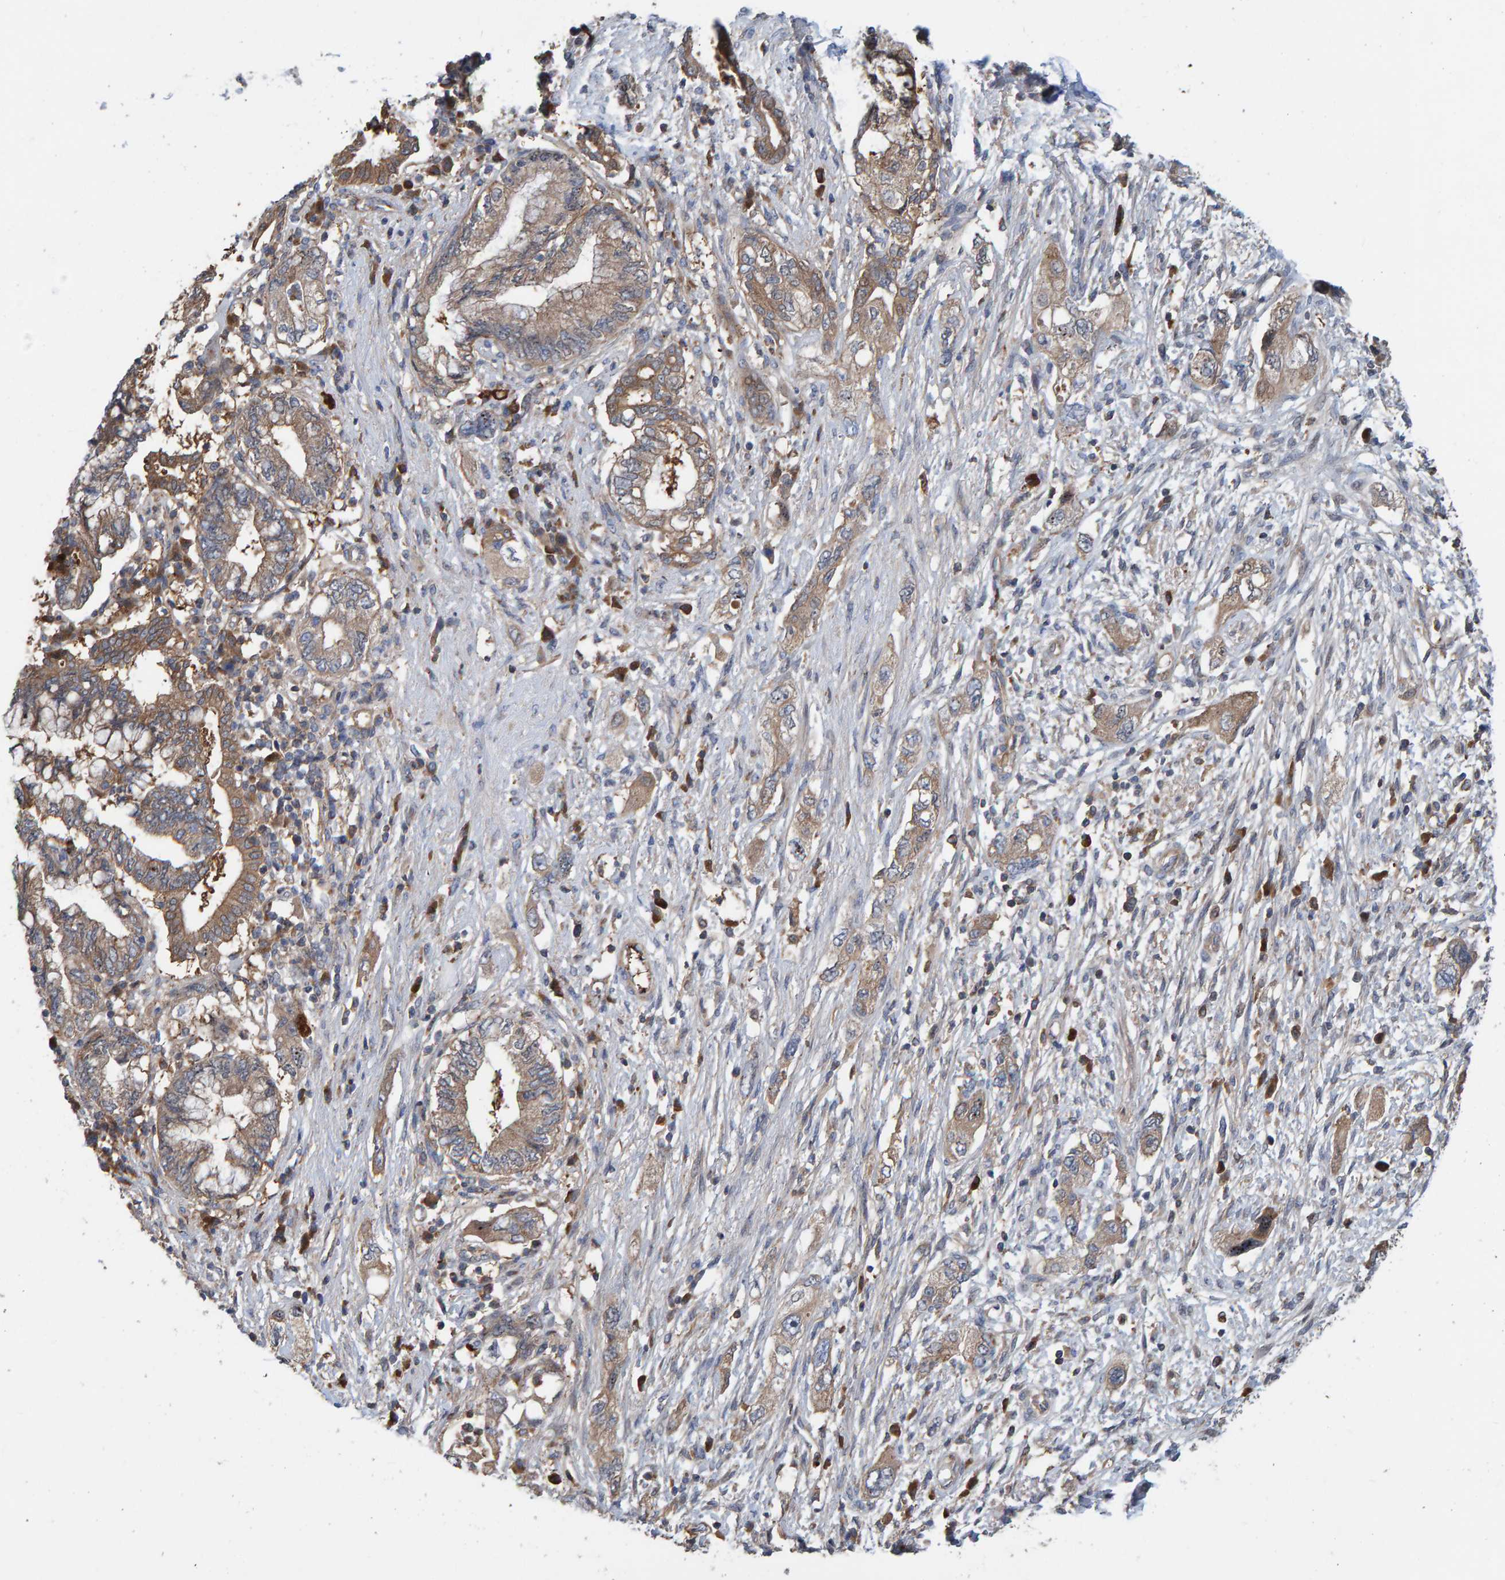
{"staining": {"intensity": "moderate", "quantity": ">75%", "location": "cytoplasmic/membranous"}, "tissue": "pancreatic cancer", "cell_type": "Tumor cells", "image_type": "cancer", "snomed": [{"axis": "morphology", "description": "Adenocarcinoma, NOS"}, {"axis": "topography", "description": "Pancreas"}], "caption": "Moderate cytoplasmic/membranous staining is present in approximately >75% of tumor cells in pancreatic cancer. Nuclei are stained in blue.", "gene": "KIAA0753", "patient": {"sex": "female", "age": 73}}